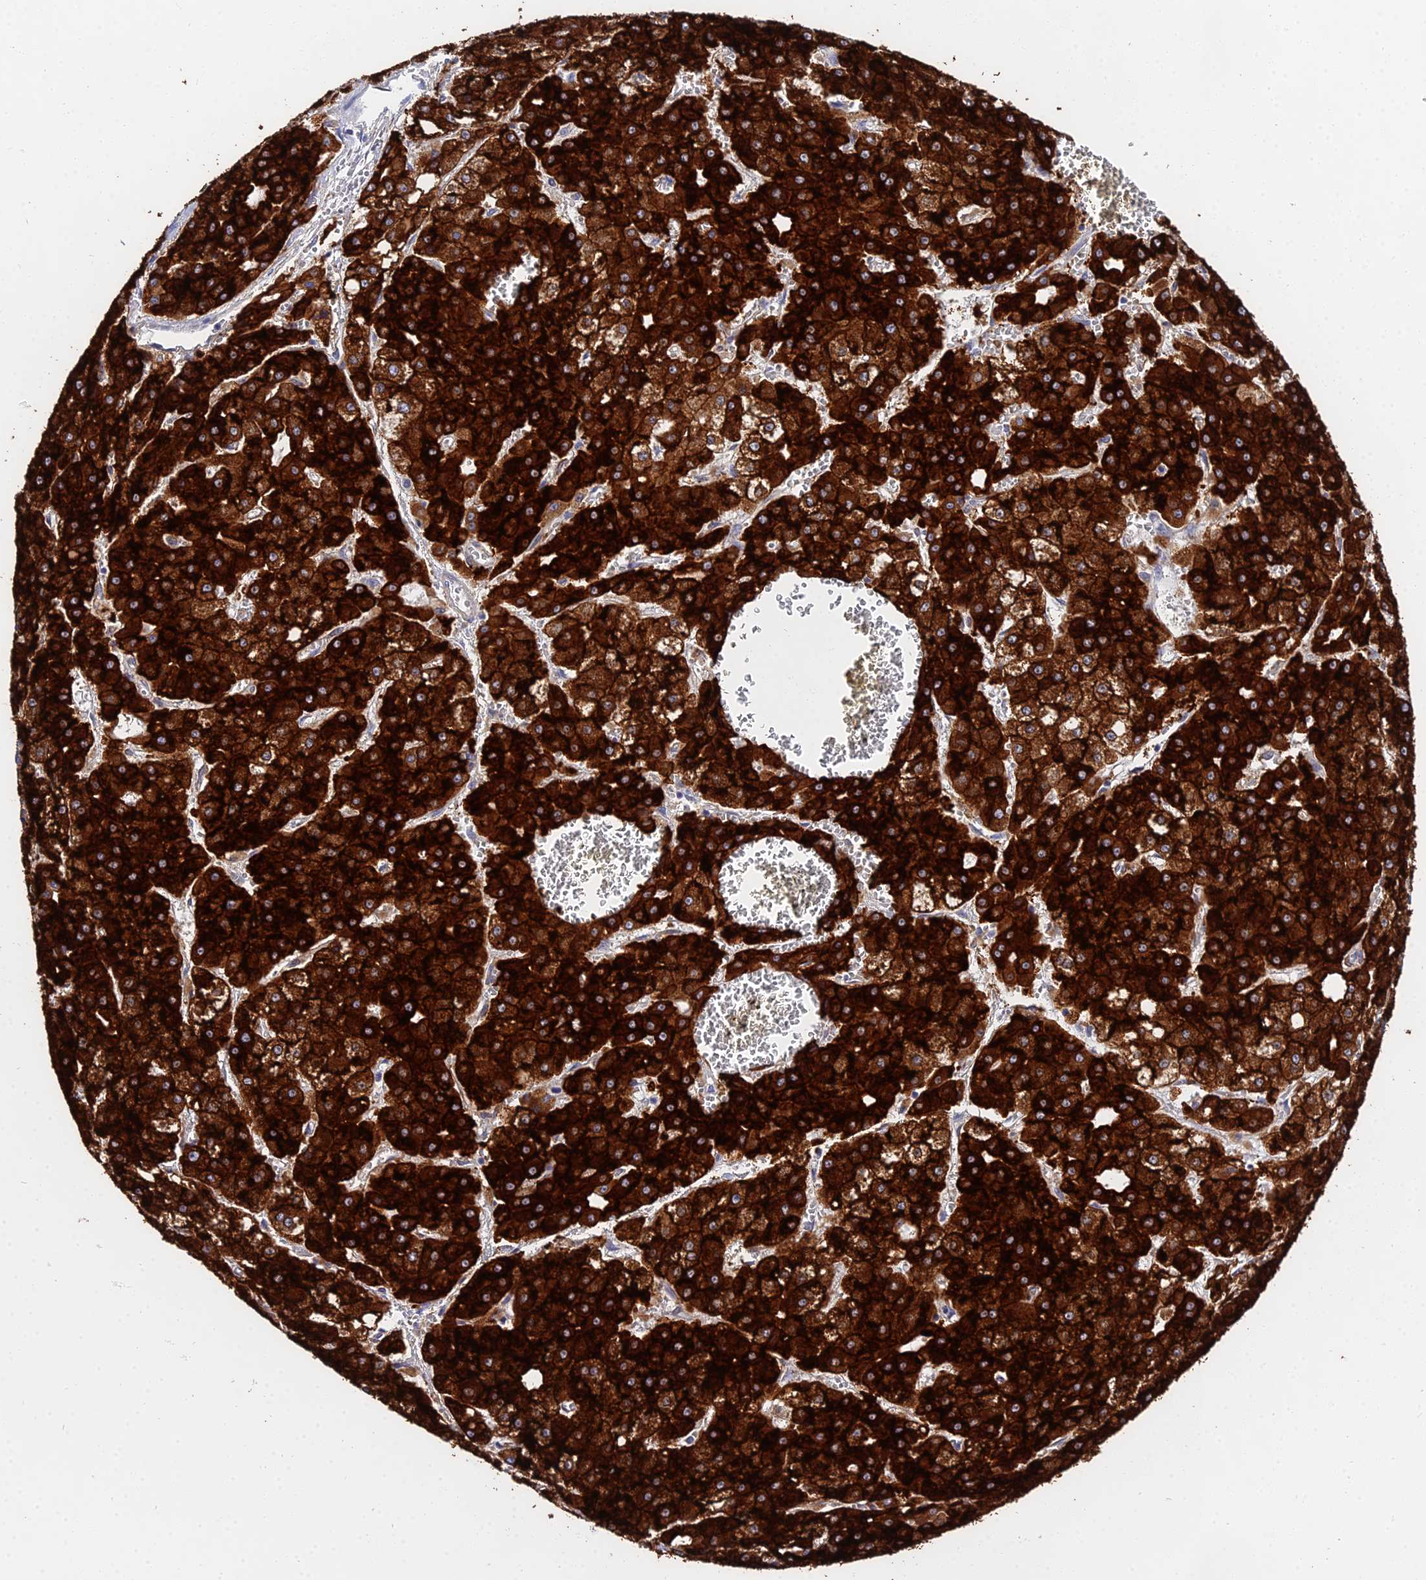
{"staining": {"intensity": "strong", "quantity": ">75%", "location": "cytoplasmic/membranous"}, "tissue": "liver cancer", "cell_type": "Tumor cells", "image_type": "cancer", "snomed": [{"axis": "morphology", "description": "Carcinoma, Hepatocellular, NOS"}, {"axis": "topography", "description": "Liver"}], "caption": "This is a photomicrograph of immunohistochemistry (IHC) staining of liver hepatocellular carcinoma, which shows strong staining in the cytoplasmic/membranous of tumor cells.", "gene": "PPP2R2C", "patient": {"sex": "male", "age": 47}}